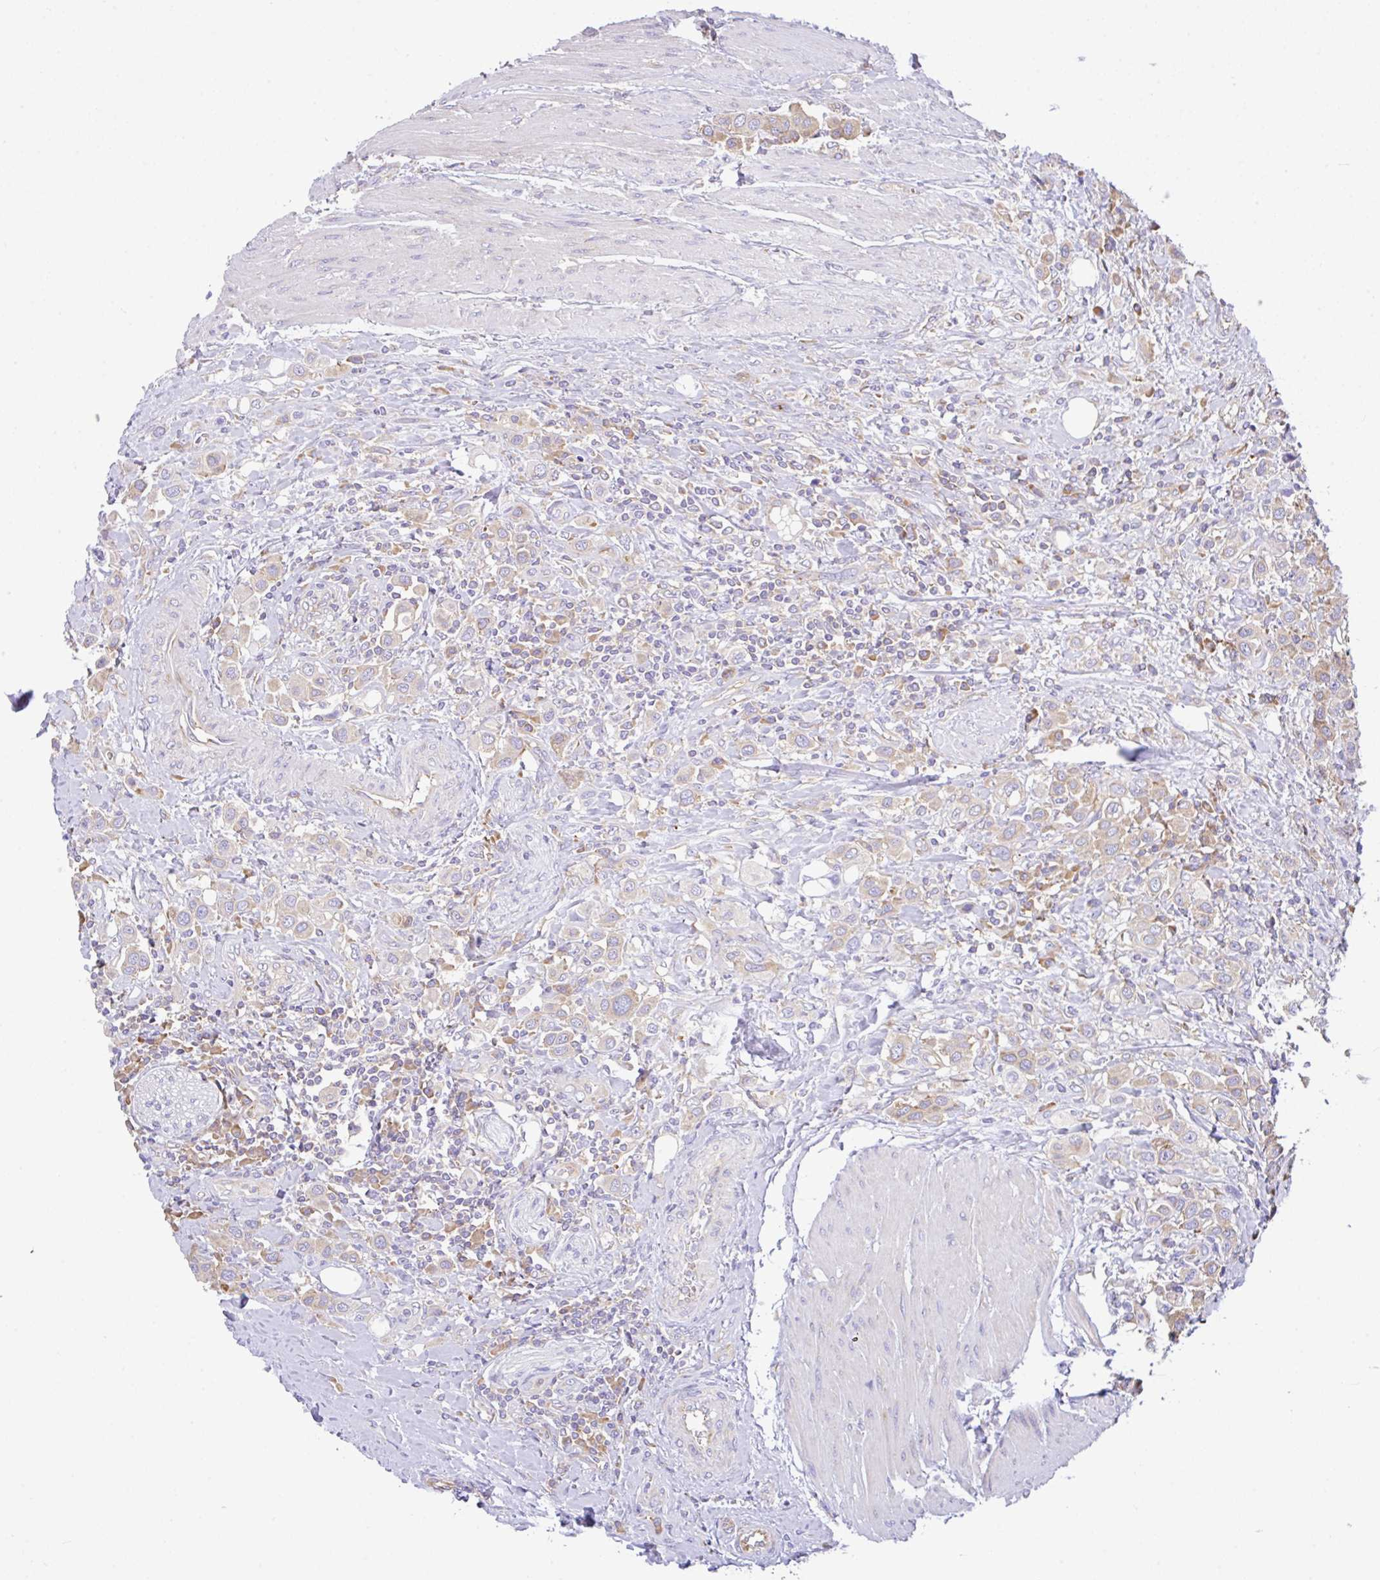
{"staining": {"intensity": "weak", "quantity": "25%-75%", "location": "cytoplasmic/membranous"}, "tissue": "urothelial cancer", "cell_type": "Tumor cells", "image_type": "cancer", "snomed": [{"axis": "morphology", "description": "Urothelial carcinoma, High grade"}, {"axis": "topography", "description": "Urinary bladder"}], "caption": "Urothelial carcinoma (high-grade) stained with DAB (3,3'-diaminobenzidine) IHC exhibits low levels of weak cytoplasmic/membranous positivity in approximately 25%-75% of tumor cells.", "gene": "GFPT2", "patient": {"sex": "male", "age": 50}}